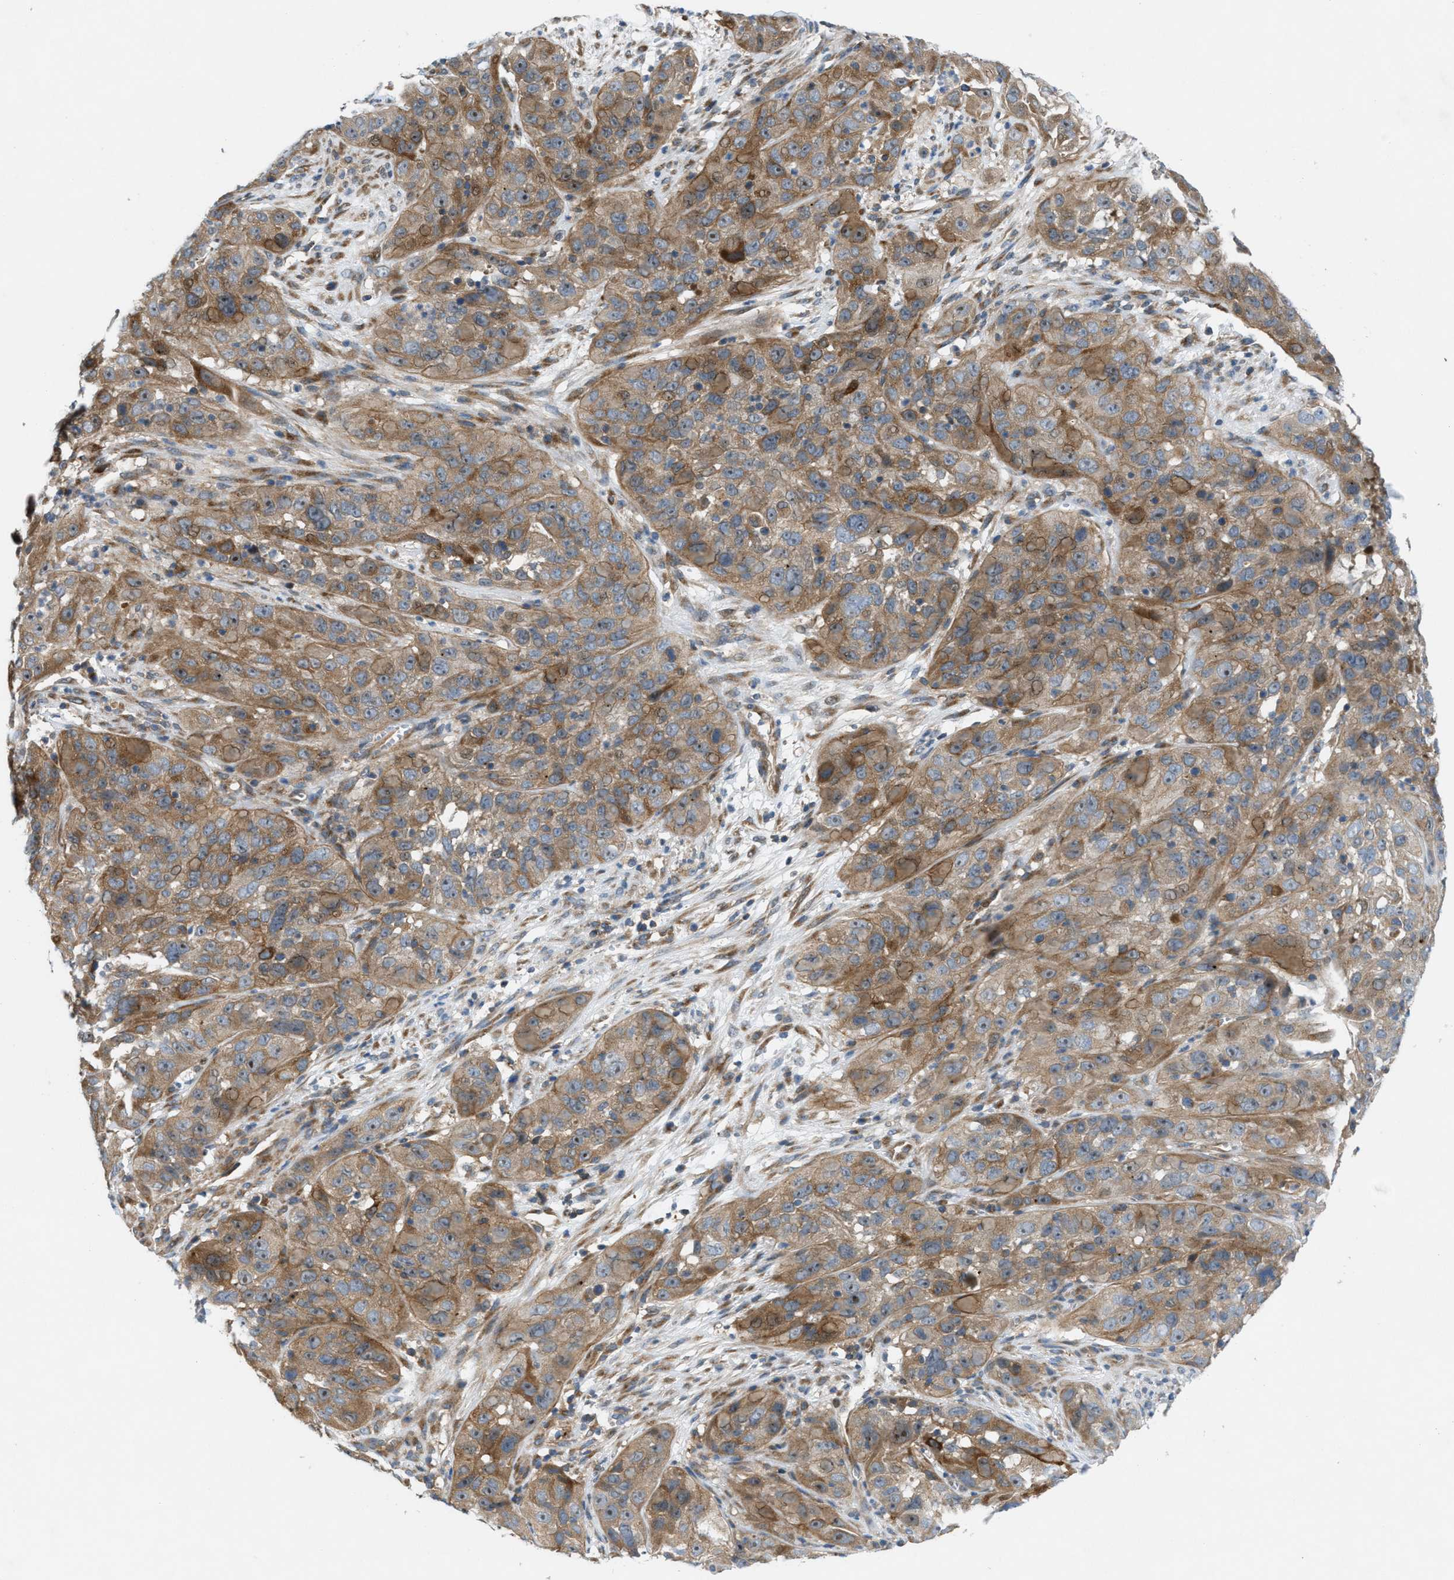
{"staining": {"intensity": "moderate", "quantity": ">75%", "location": "cytoplasmic/membranous,nuclear"}, "tissue": "cervical cancer", "cell_type": "Tumor cells", "image_type": "cancer", "snomed": [{"axis": "morphology", "description": "Squamous cell carcinoma, NOS"}, {"axis": "topography", "description": "Cervix"}], "caption": "A brown stain highlights moderate cytoplasmic/membranous and nuclear expression of a protein in human squamous cell carcinoma (cervical) tumor cells.", "gene": "CYB5D1", "patient": {"sex": "female", "age": 32}}